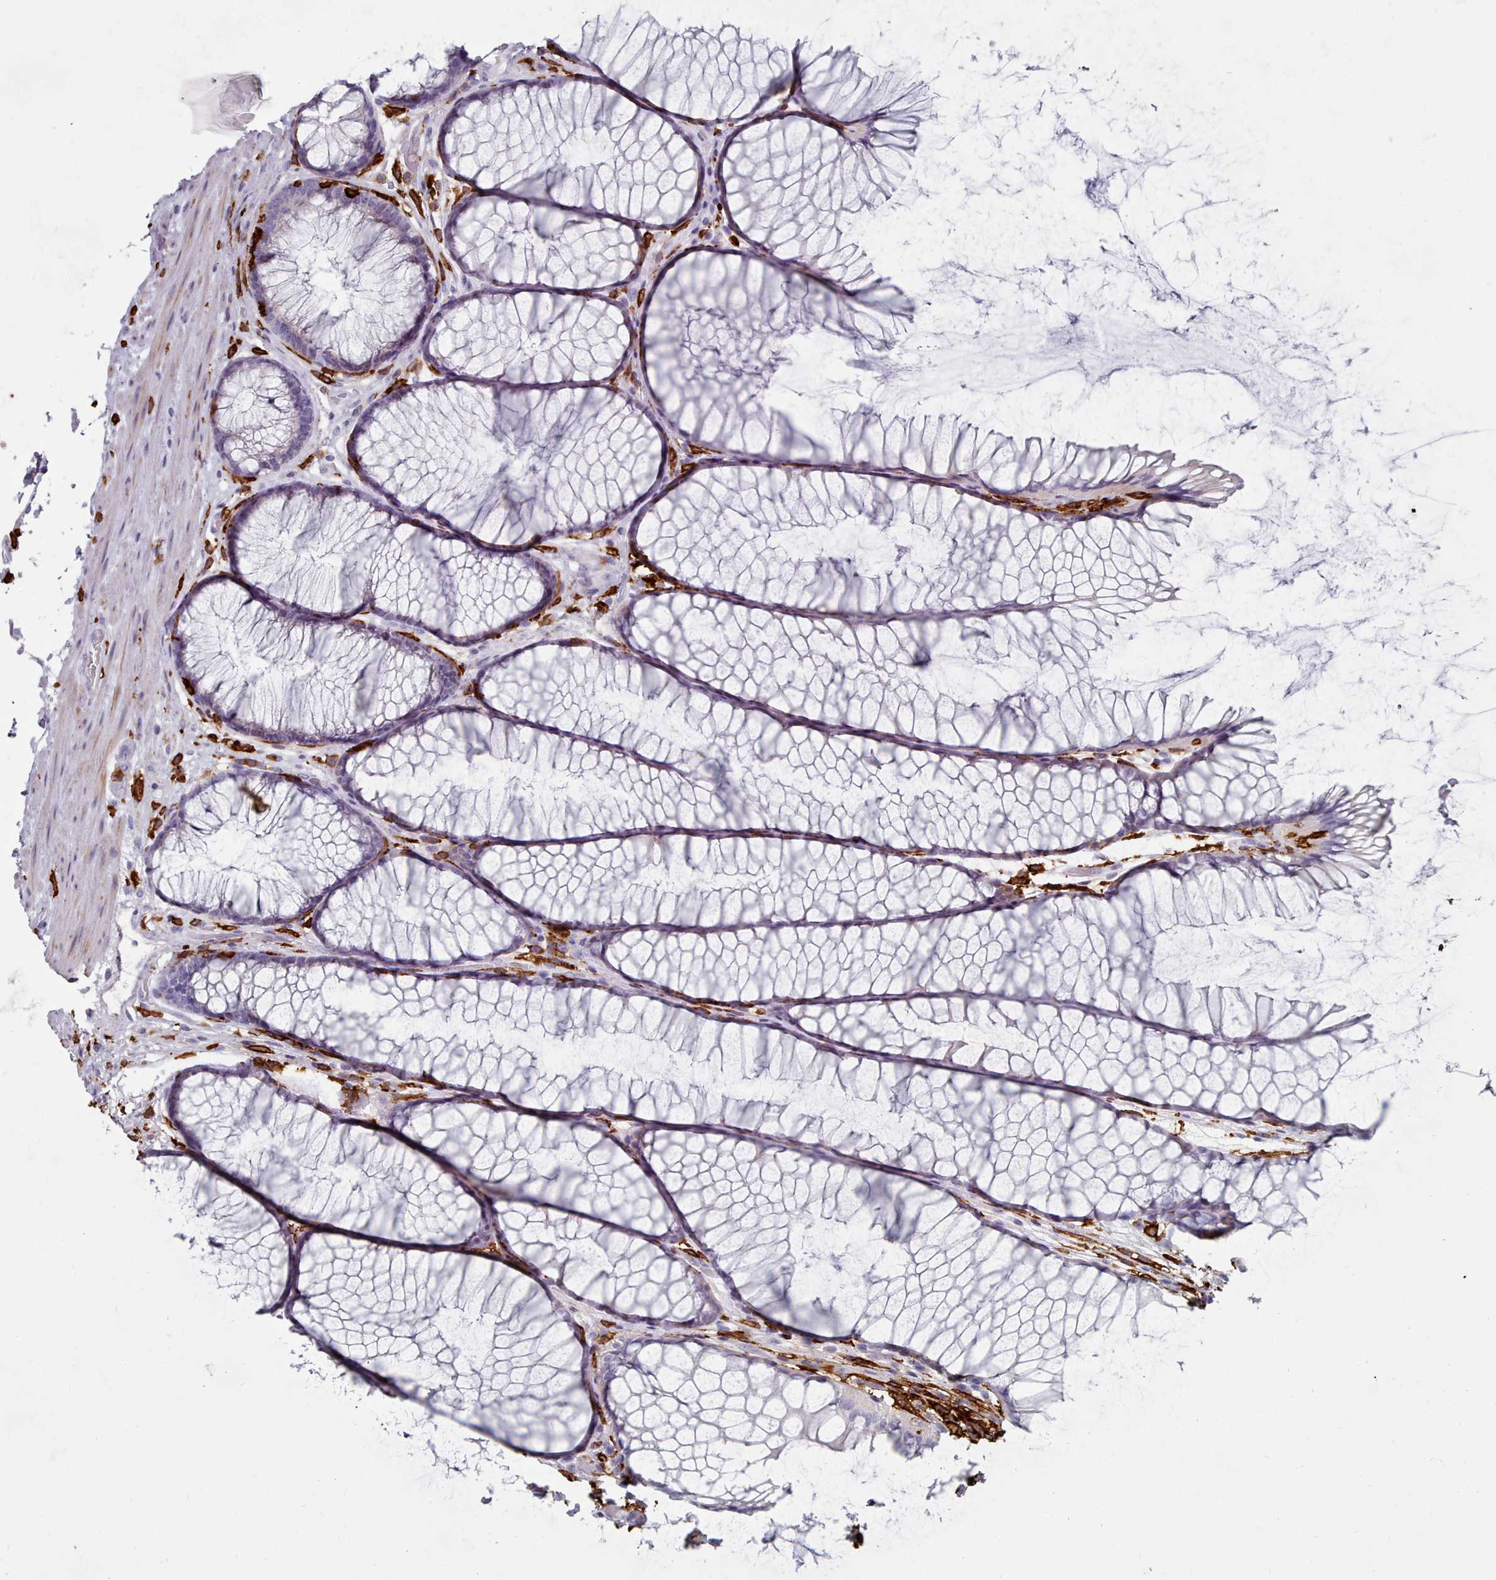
{"staining": {"intensity": "negative", "quantity": "none", "location": "none"}, "tissue": "colon", "cell_type": "Endothelial cells", "image_type": "normal", "snomed": [{"axis": "morphology", "description": "Normal tissue, NOS"}, {"axis": "topography", "description": "Colon"}], "caption": "DAB immunohistochemical staining of benign human colon shows no significant positivity in endothelial cells.", "gene": "AIF1", "patient": {"sex": "female", "age": 82}}